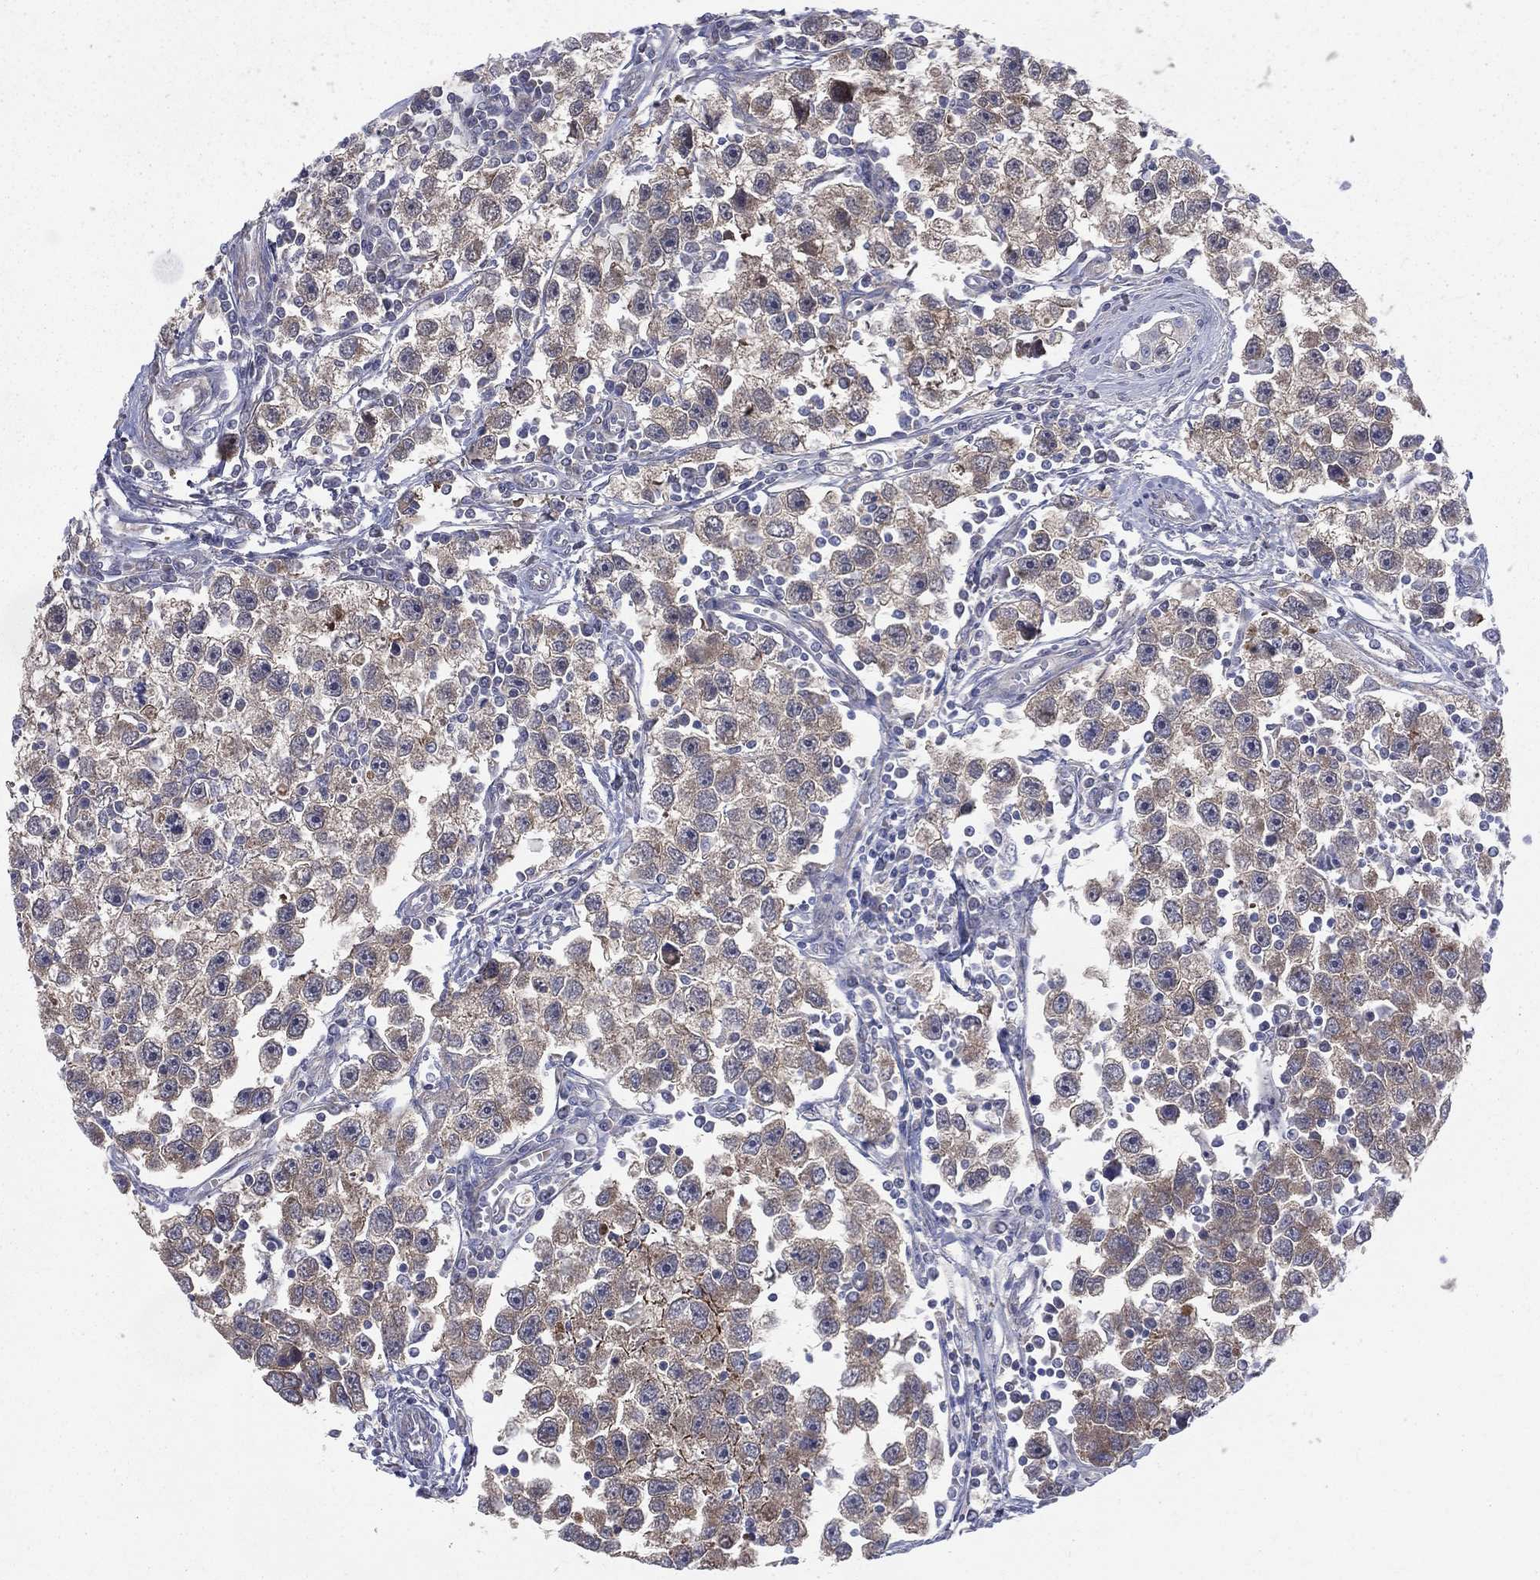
{"staining": {"intensity": "weak", "quantity": "25%-75%", "location": "cytoplasmic/membranous"}, "tissue": "testis cancer", "cell_type": "Tumor cells", "image_type": "cancer", "snomed": [{"axis": "morphology", "description": "Seminoma, NOS"}, {"axis": "topography", "description": "Testis"}], "caption": "This histopathology image displays testis cancer stained with immunohistochemistry to label a protein in brown. The cytoplasmic/membranous of tumor cells show weak positivity for the protein. Nuclei are counter-stained blue.", "gene": "POMZP3", "patient": {"sex": "male", "age": 30}}